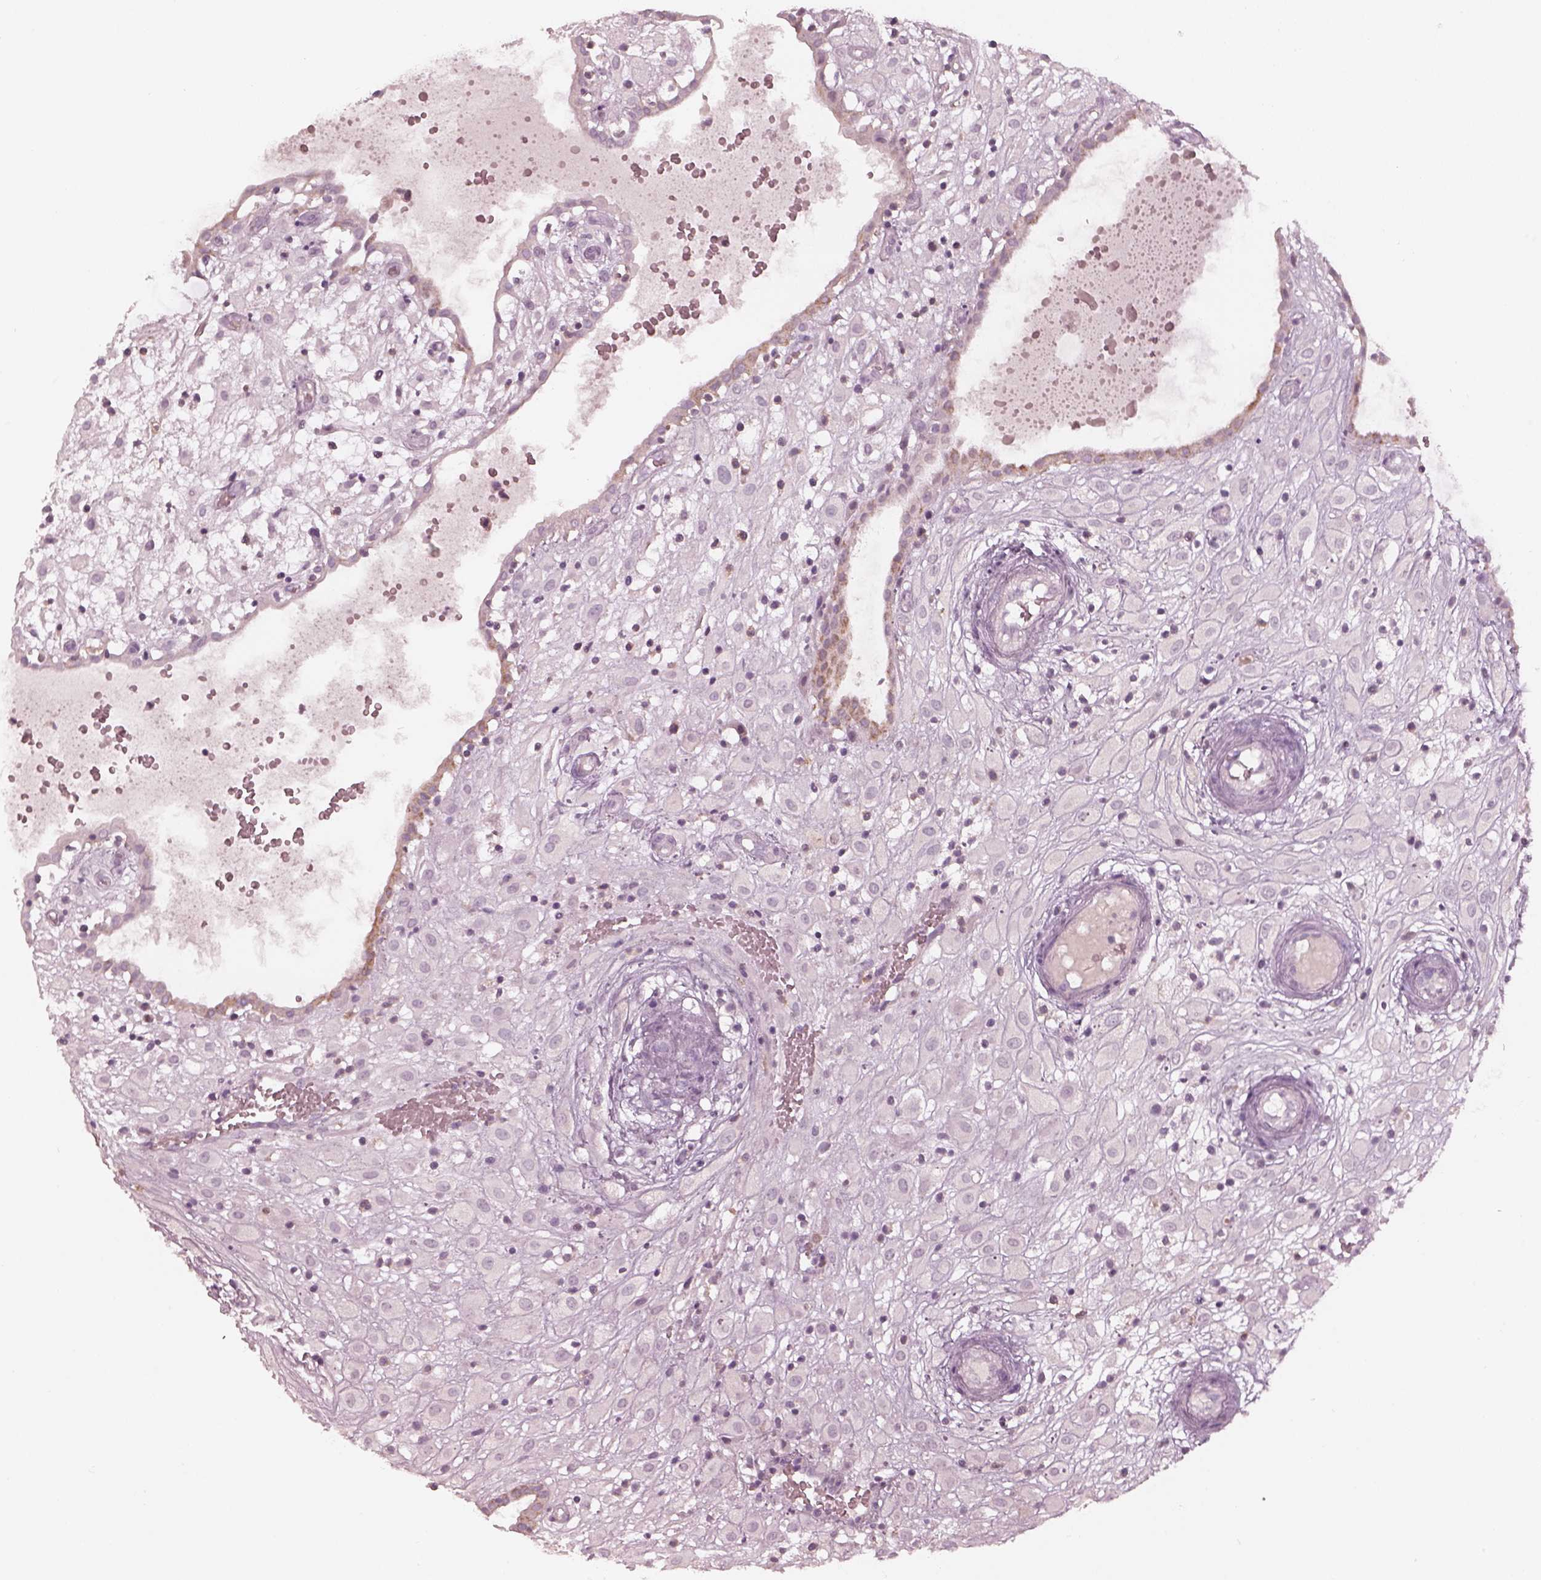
{"staining": {"intensity": "negative", "quantity": "none", "location": "none"}, "tissue": "placenta", "cell_type": "Decidual cells", "image_type": "normal", "snomed": [{"axis": "morphology", "description": "Normal tissue, NOS"}, {"axis": "topography", "description": "Placenta"}], "caption": "Placenta was stained to show a protein in brown. There is no significant expression in decidual cells. (DAB immunohistochemistry (IHC) visualized using brightfield microscopy, high magnification).", "gene": "SPATA6L", "patient": {"sex": "female", "age": 24}}